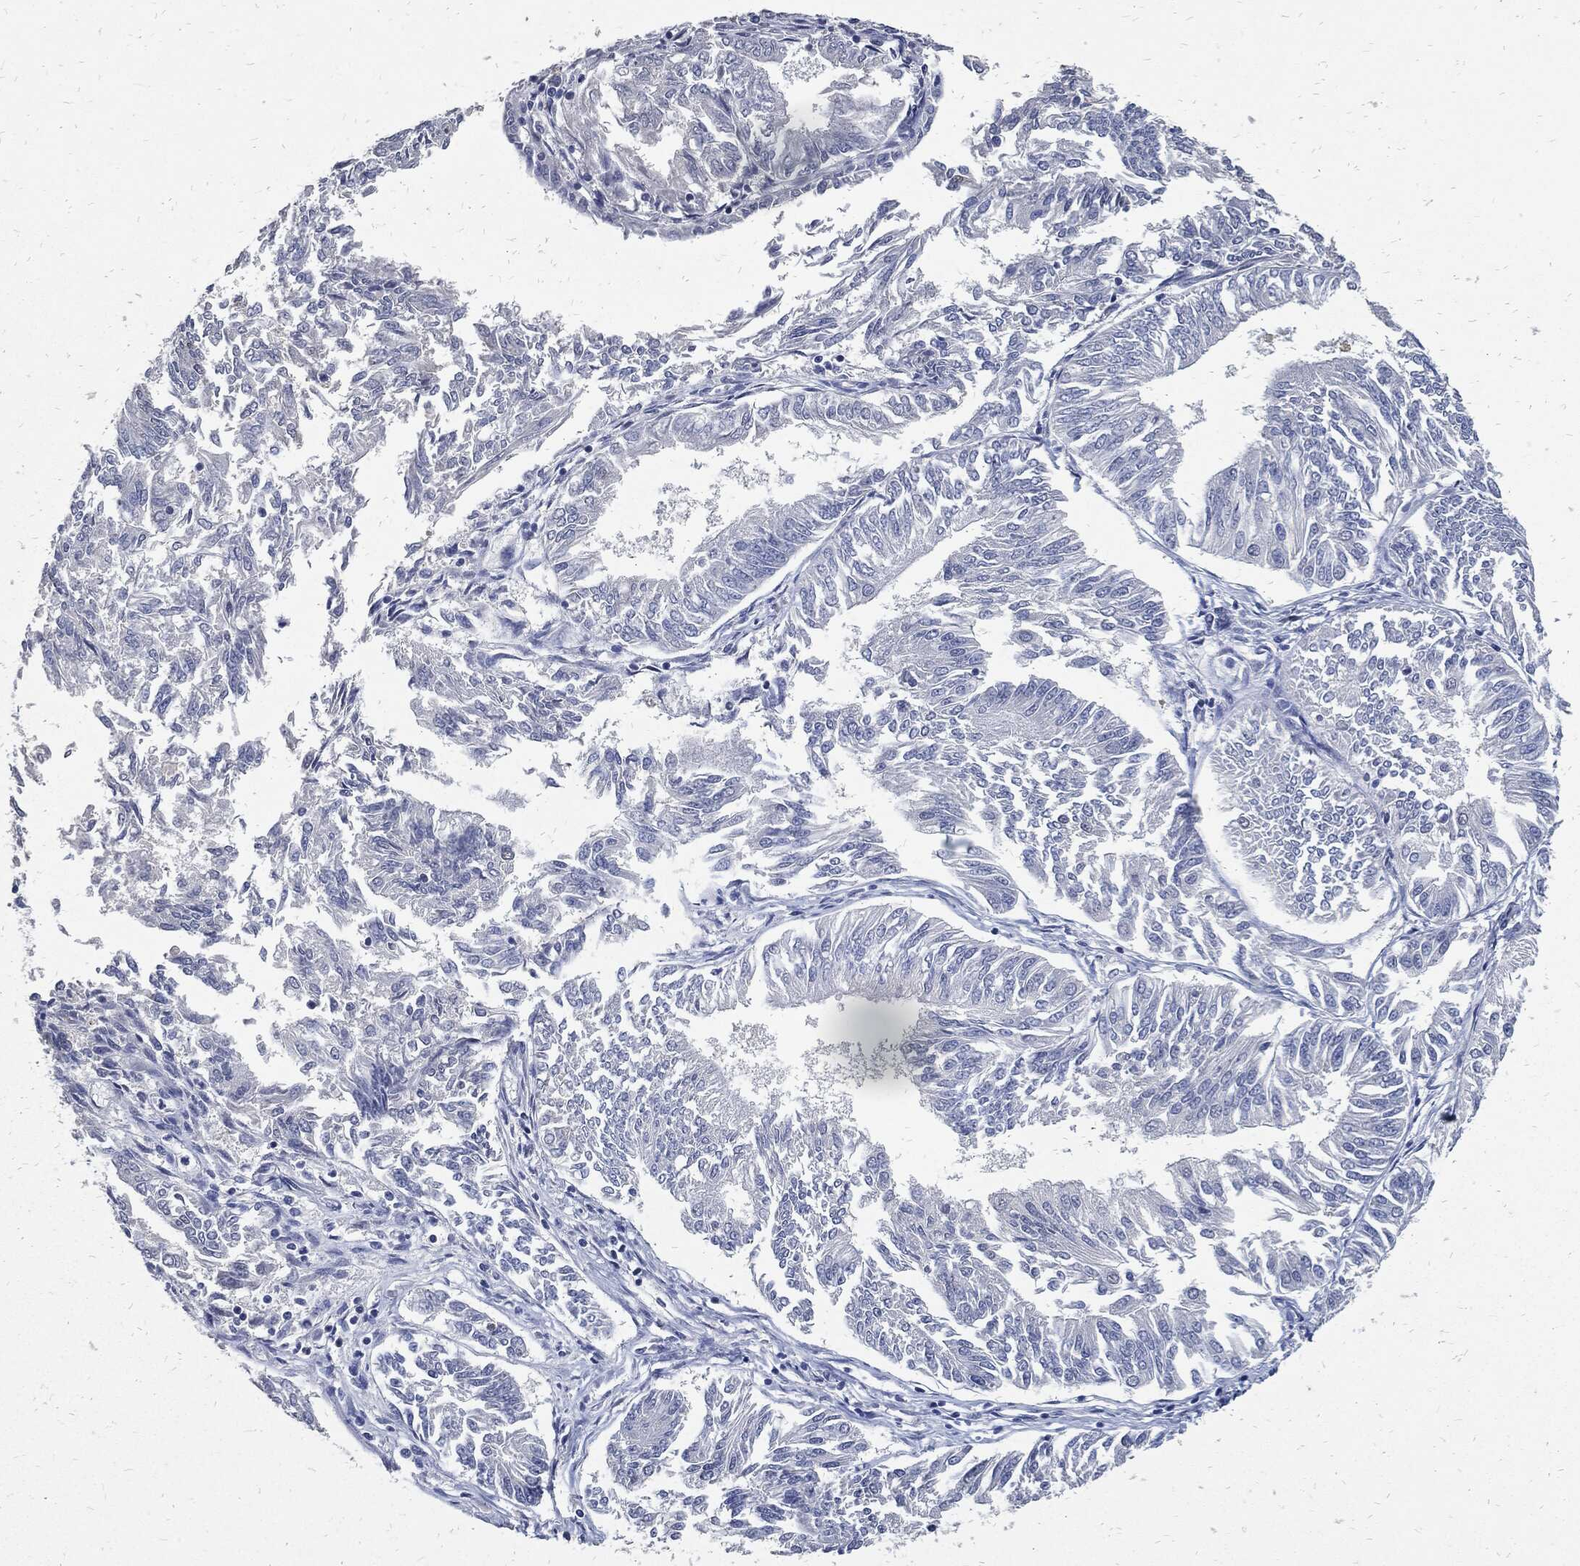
{"staining": {"intensity": "negative", "quantity": "none", "location": "none"}, "tissue": "endometrial cancer", "cell_type": "Tumor cells", "image_type": "cancer", "snomed": [{"axis": "morphology", "description": "Adenocarcinoma, NOS"}, {"axis": "topography", "description": "Endometrium"}], "caption": "There is no significant expression in tumor cells of adenocarcinoma (endometrial).", "gene": "JUN", "patient": {"sex": "female", "age": 58}}